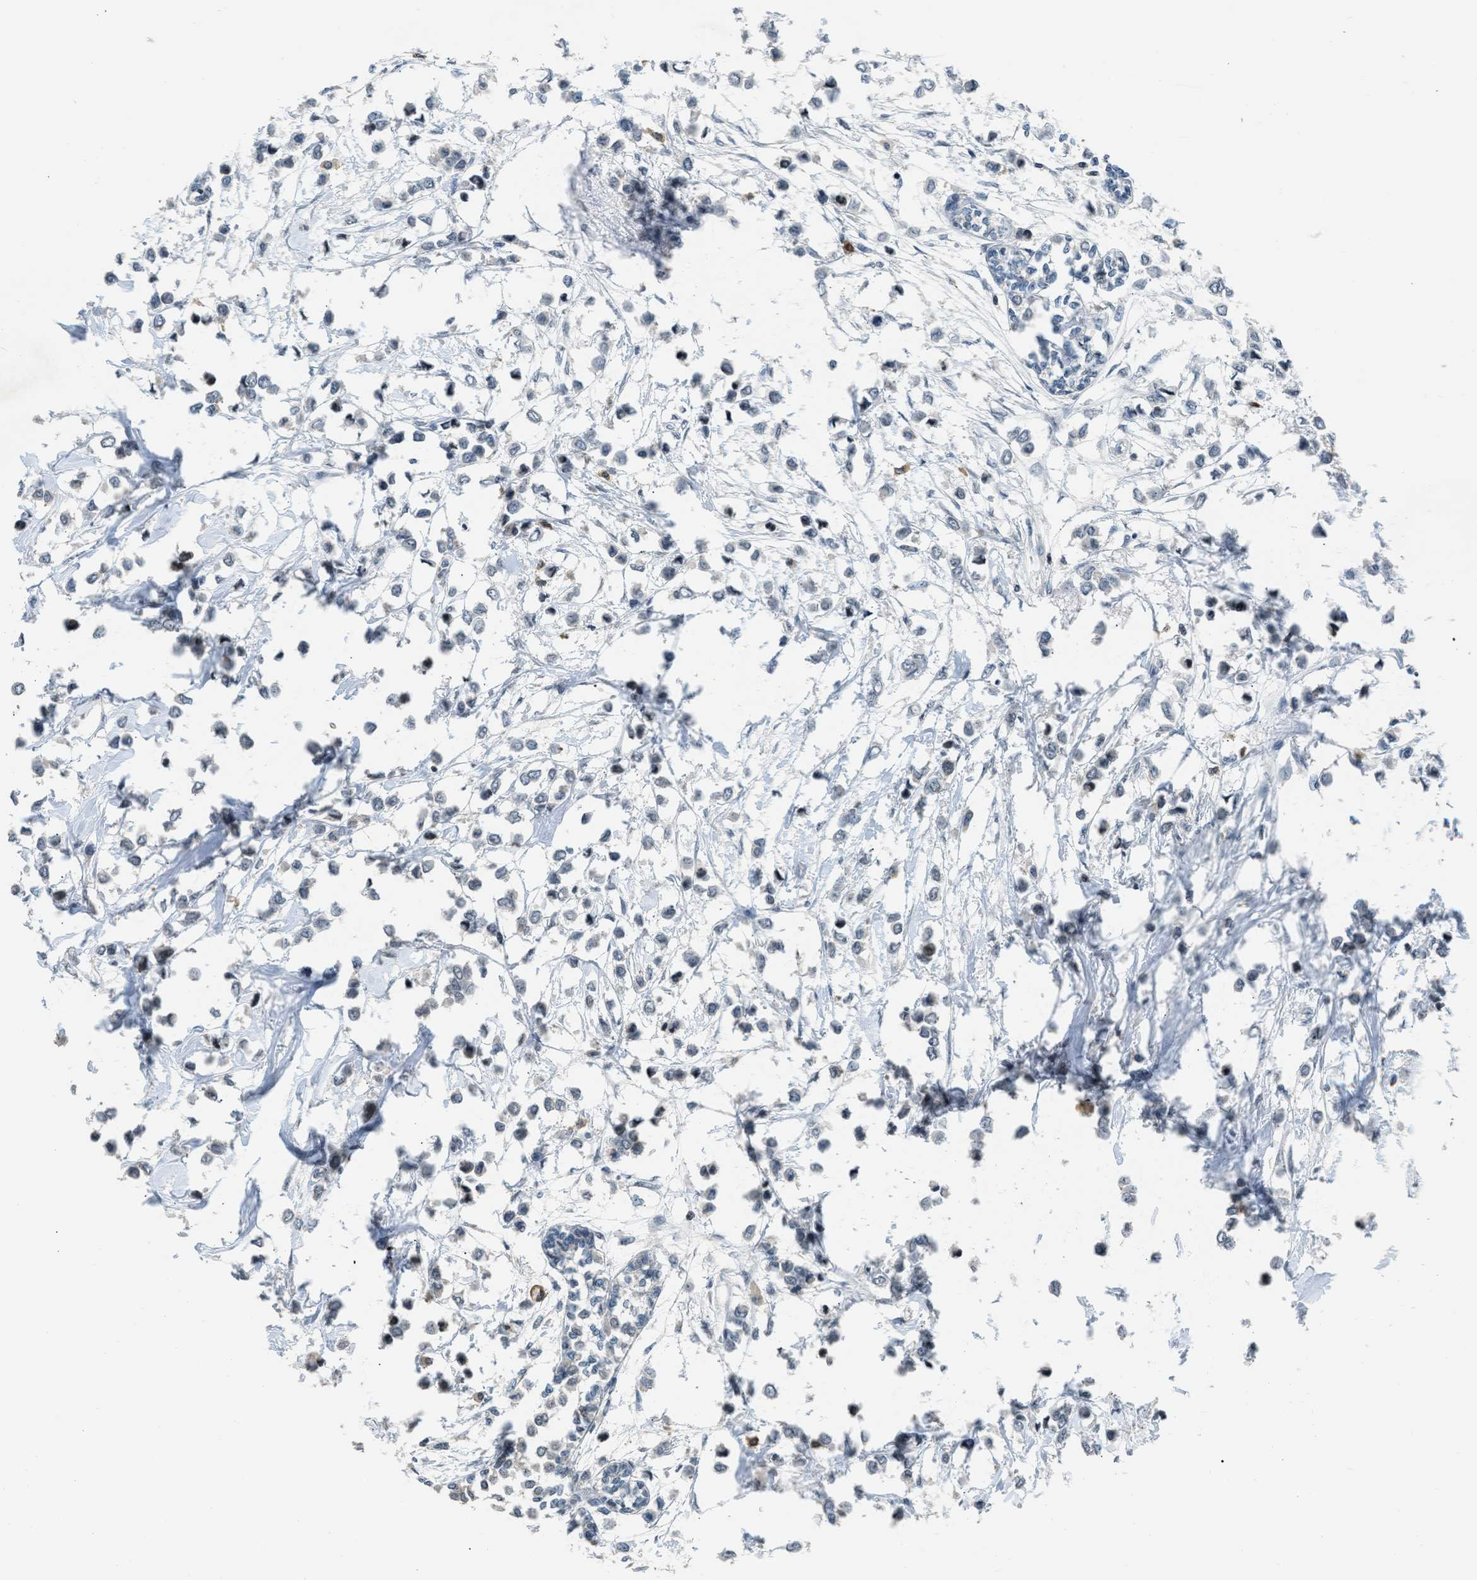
{"staining": {"intensity": "weak", "quantity": "<25%", "location": "cytoplasmic/membranous"}, "tissue": "breast cancer", "cell_type": "Tumor cells", "image_type": "cancer", "snomed": [{"axis": "morphology", "description": "Lobular carcinoma"}, {"axis": "topography", "description": "Breast"}], "caption": "Tumor cells show no significant protein expression in lobular carcinoma (breast).", "gene": "TTBK2", "patient": {"sex": "female", "age": 51}}